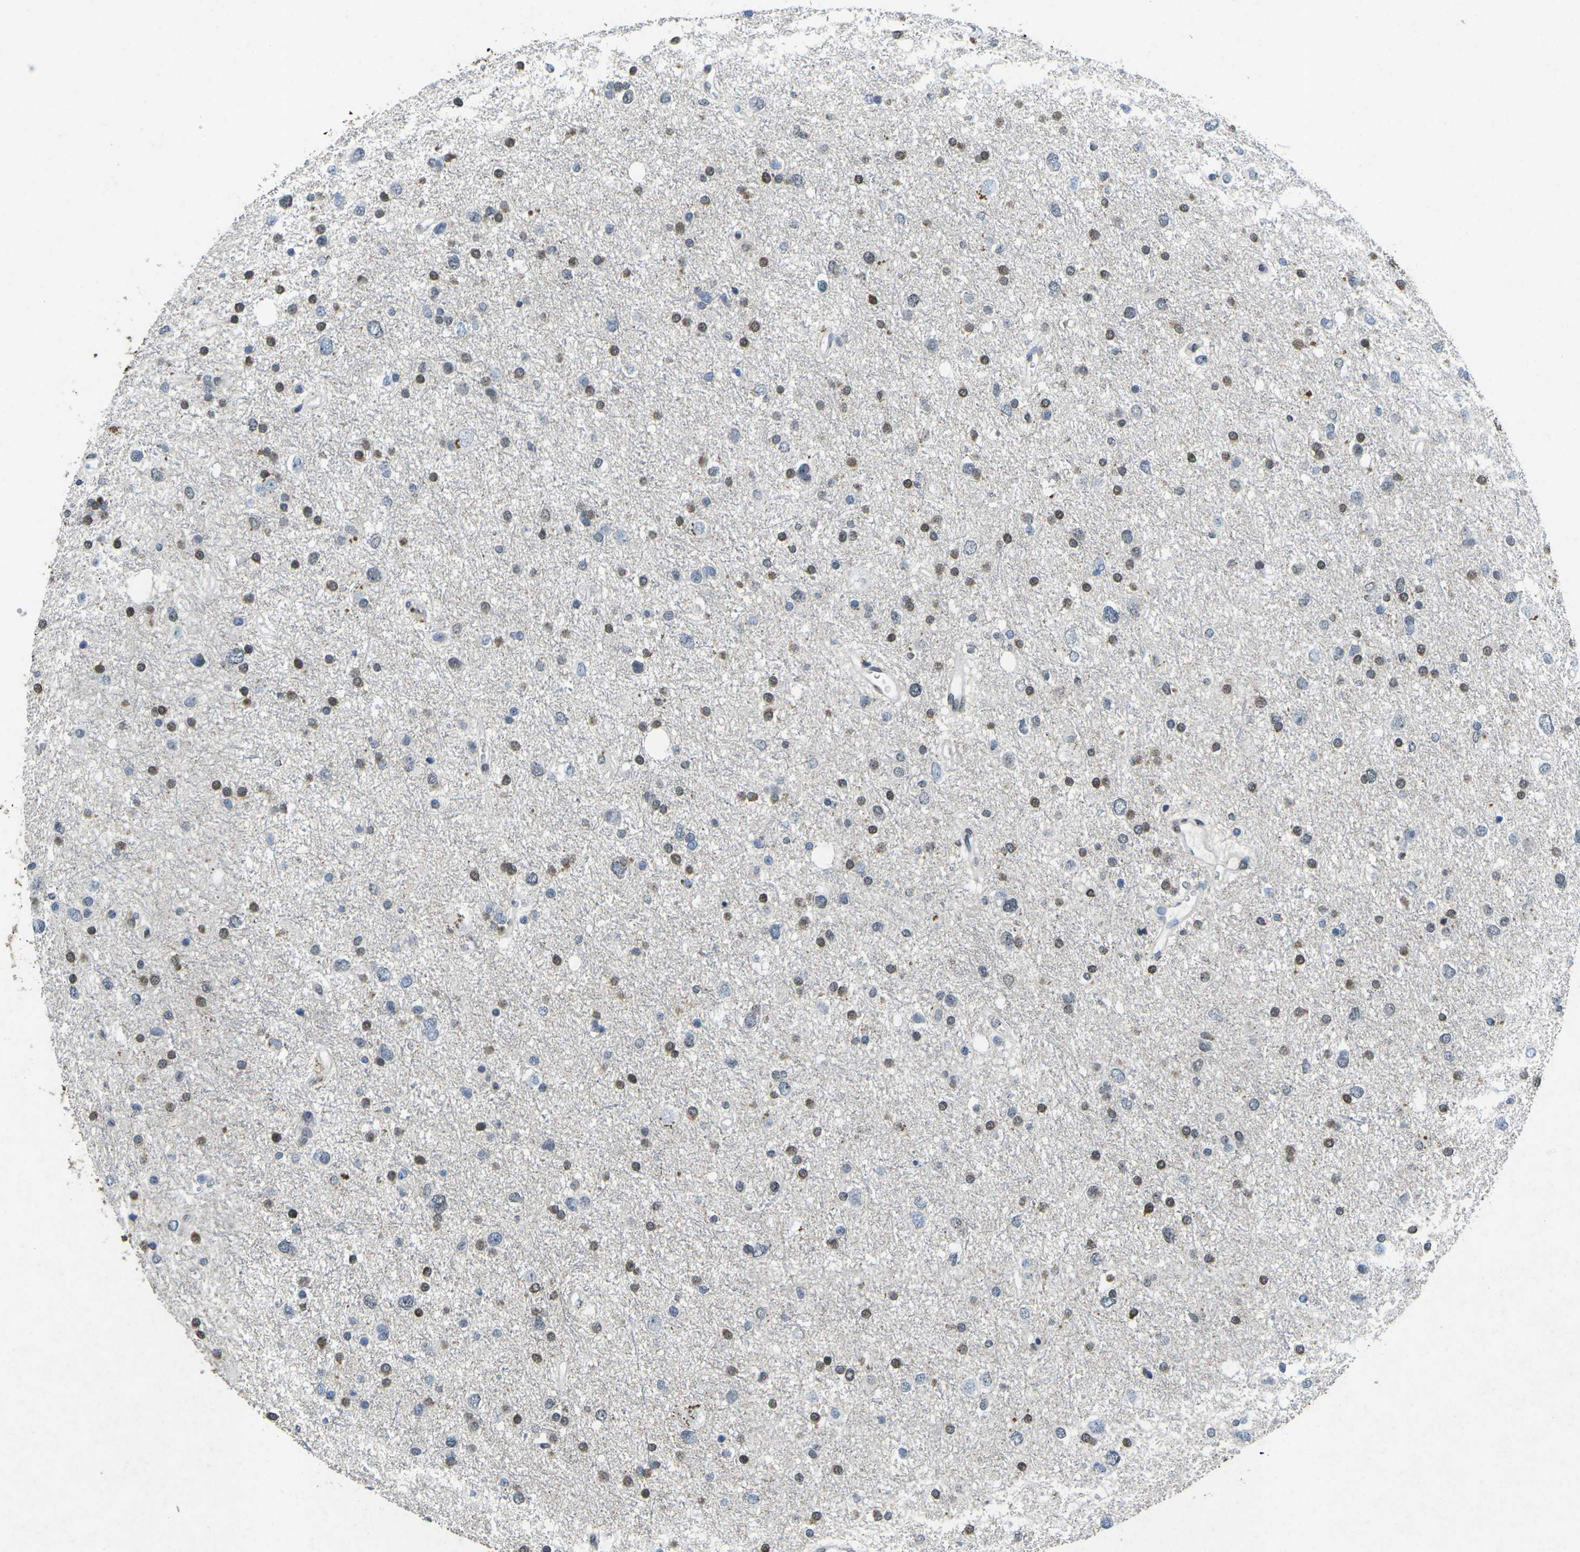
{"staining": {"intensity": "weak", "quantity": "25%-75%", "location": "nuclear"}, "tissue": "glioma", "cell_type": "Tumor cells", "image_type": "cancer", "snomed": [{"axis": "morphology", "description": "Glioma, malignant, Low grade"}, {"axis": "topography", "description": "Brain"}], "caption": "This is a histology image of immunohistochemistry (IHC) staining of glioma, which shows weak positivity in the nuclear of tumor cells.", "gene": "SCNN1B", "patient": {"sex": "female", "age": 37}}